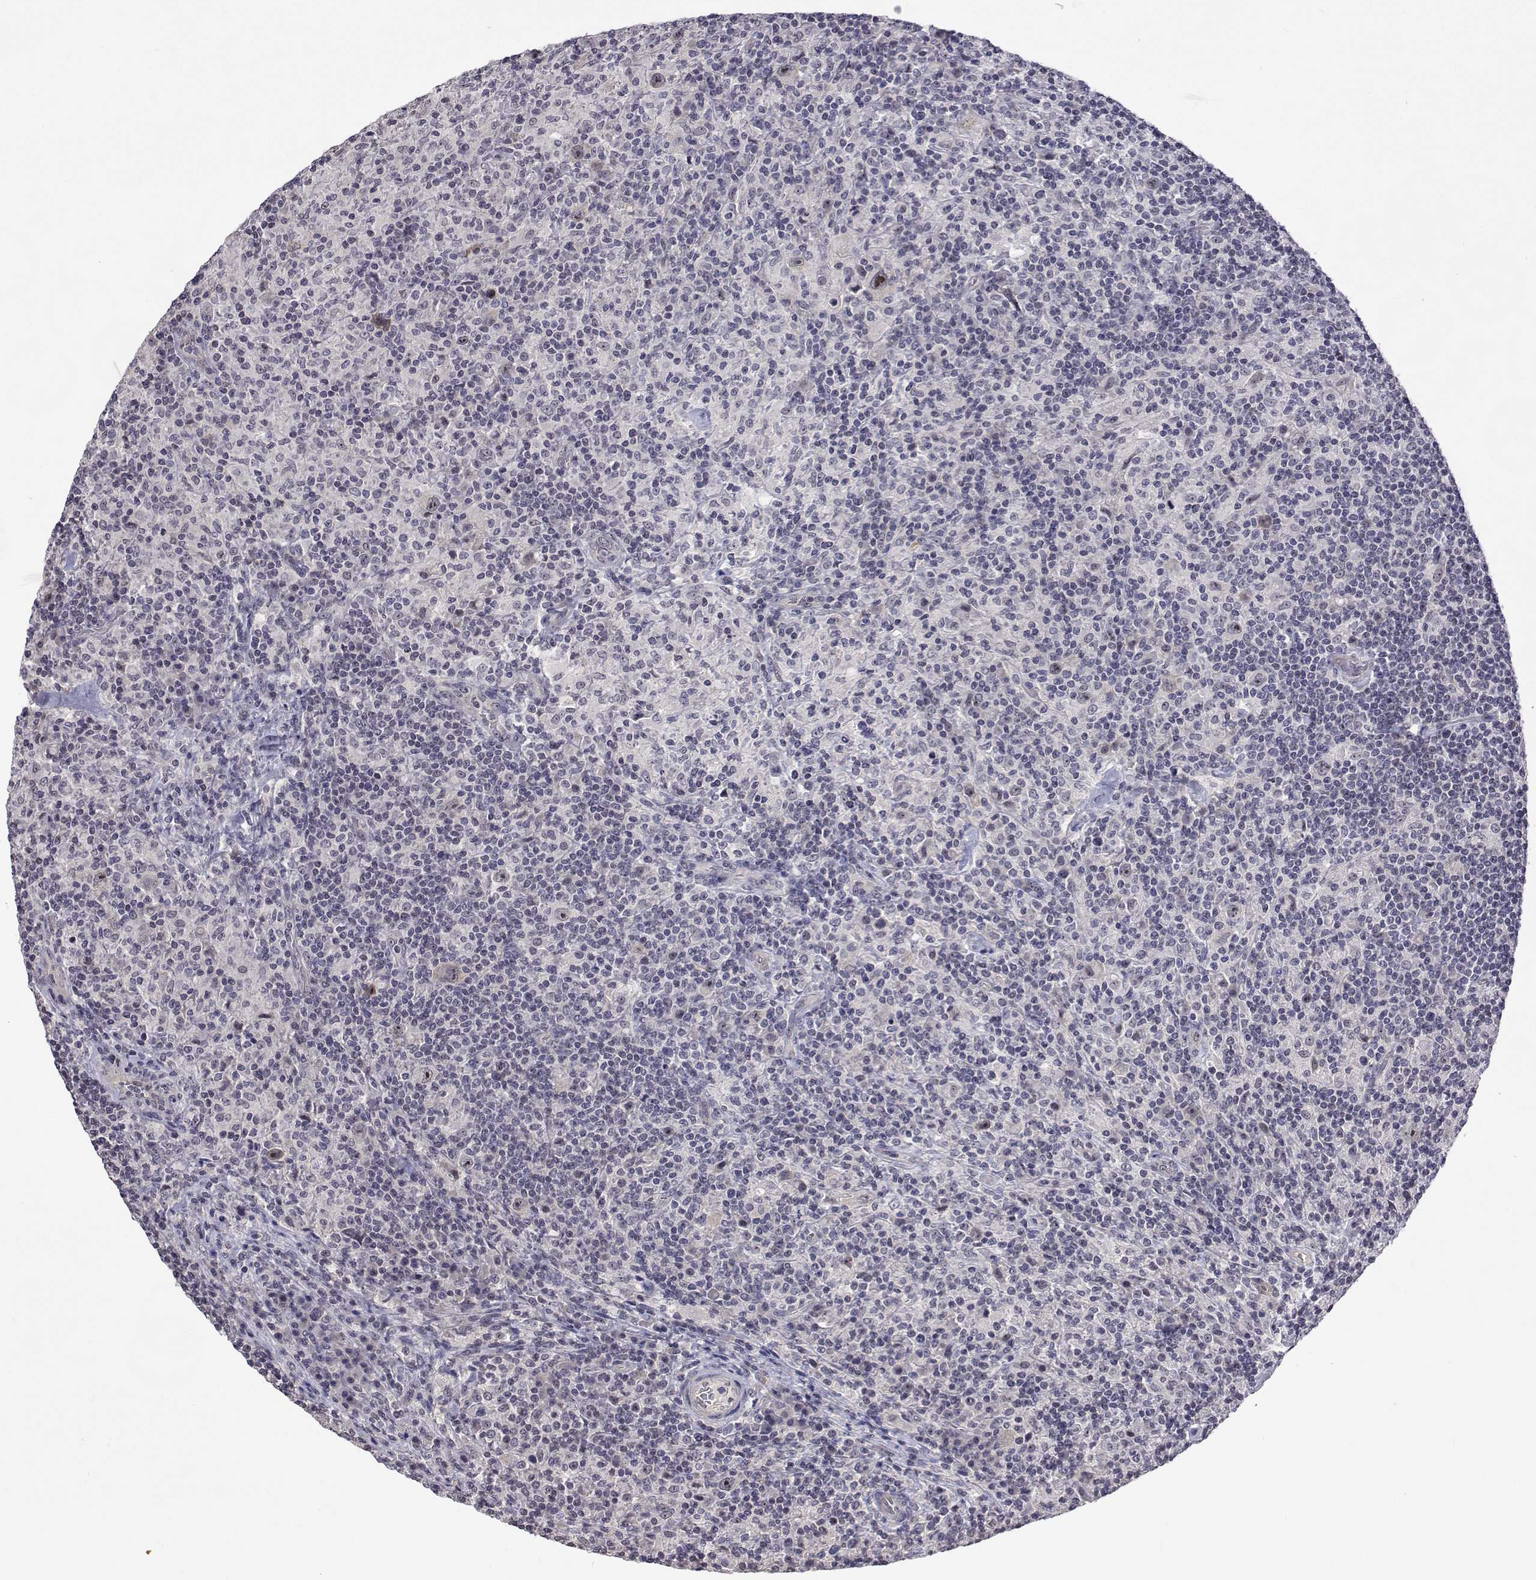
{"staining": {"intensity": "negative", "quantity": "none", "location": "none"}, "tissue": "lymphoma", "cell_type": "Tumor cells", "image_type": "cancer", "snomed": [{"axis": "morphology", "description": "Hodgkin's disease, NOS"}, {"axis": "topography", "description": "Lymph node"}], "caption": "Protein analysis of lymphoma shows no significant expression in tumor cells. (DAB immunohistochemistry (IHC) with hematoxylin counter stain).", "gene": "NHP2", "patient": {"sex": "male", "age": 70}}